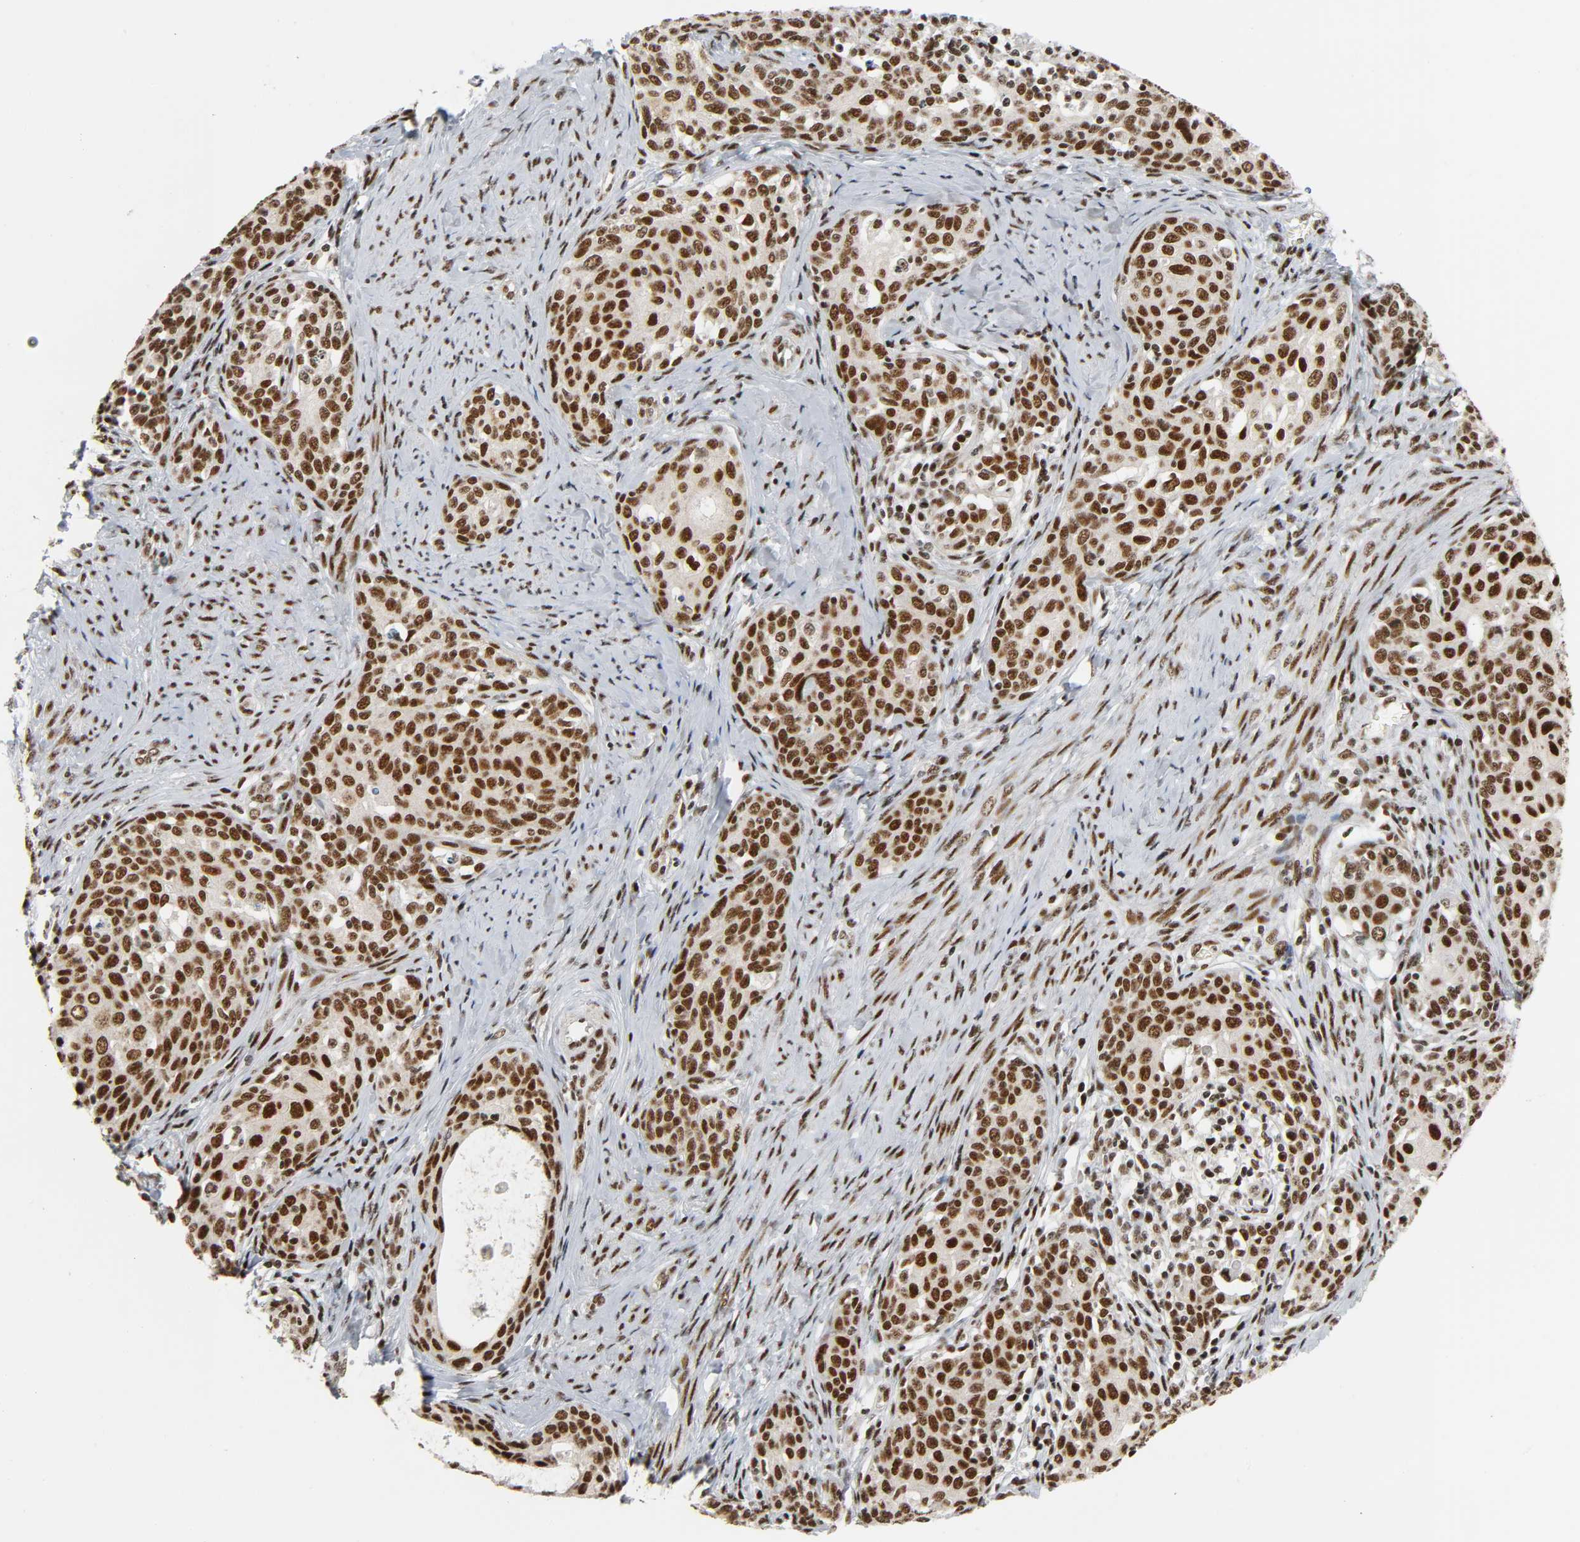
{"staining": {"intensity": "strong", "quantity": ">75%", "location": "nuclear"}, "tissue": "cervical cancer", "cell_type": "Tumor cells", "image_type": "cancer", "snomed": [{"axis": "morphology", "description": "Squamous cell carcinoma, NOS"}, {"axis": "morphology", "description": "Adenocarcinoma, NOS"}, {"axis": "topography", "description": "Cervix"}], "caption": "A micrograph showing strong nuclear expression in approximately >75% of tumor cells in cervical cancer, as visualized by brown immunohistochemical staining.", "gene": "CDK9", "patient": {"sex": "female", "age": 52}}